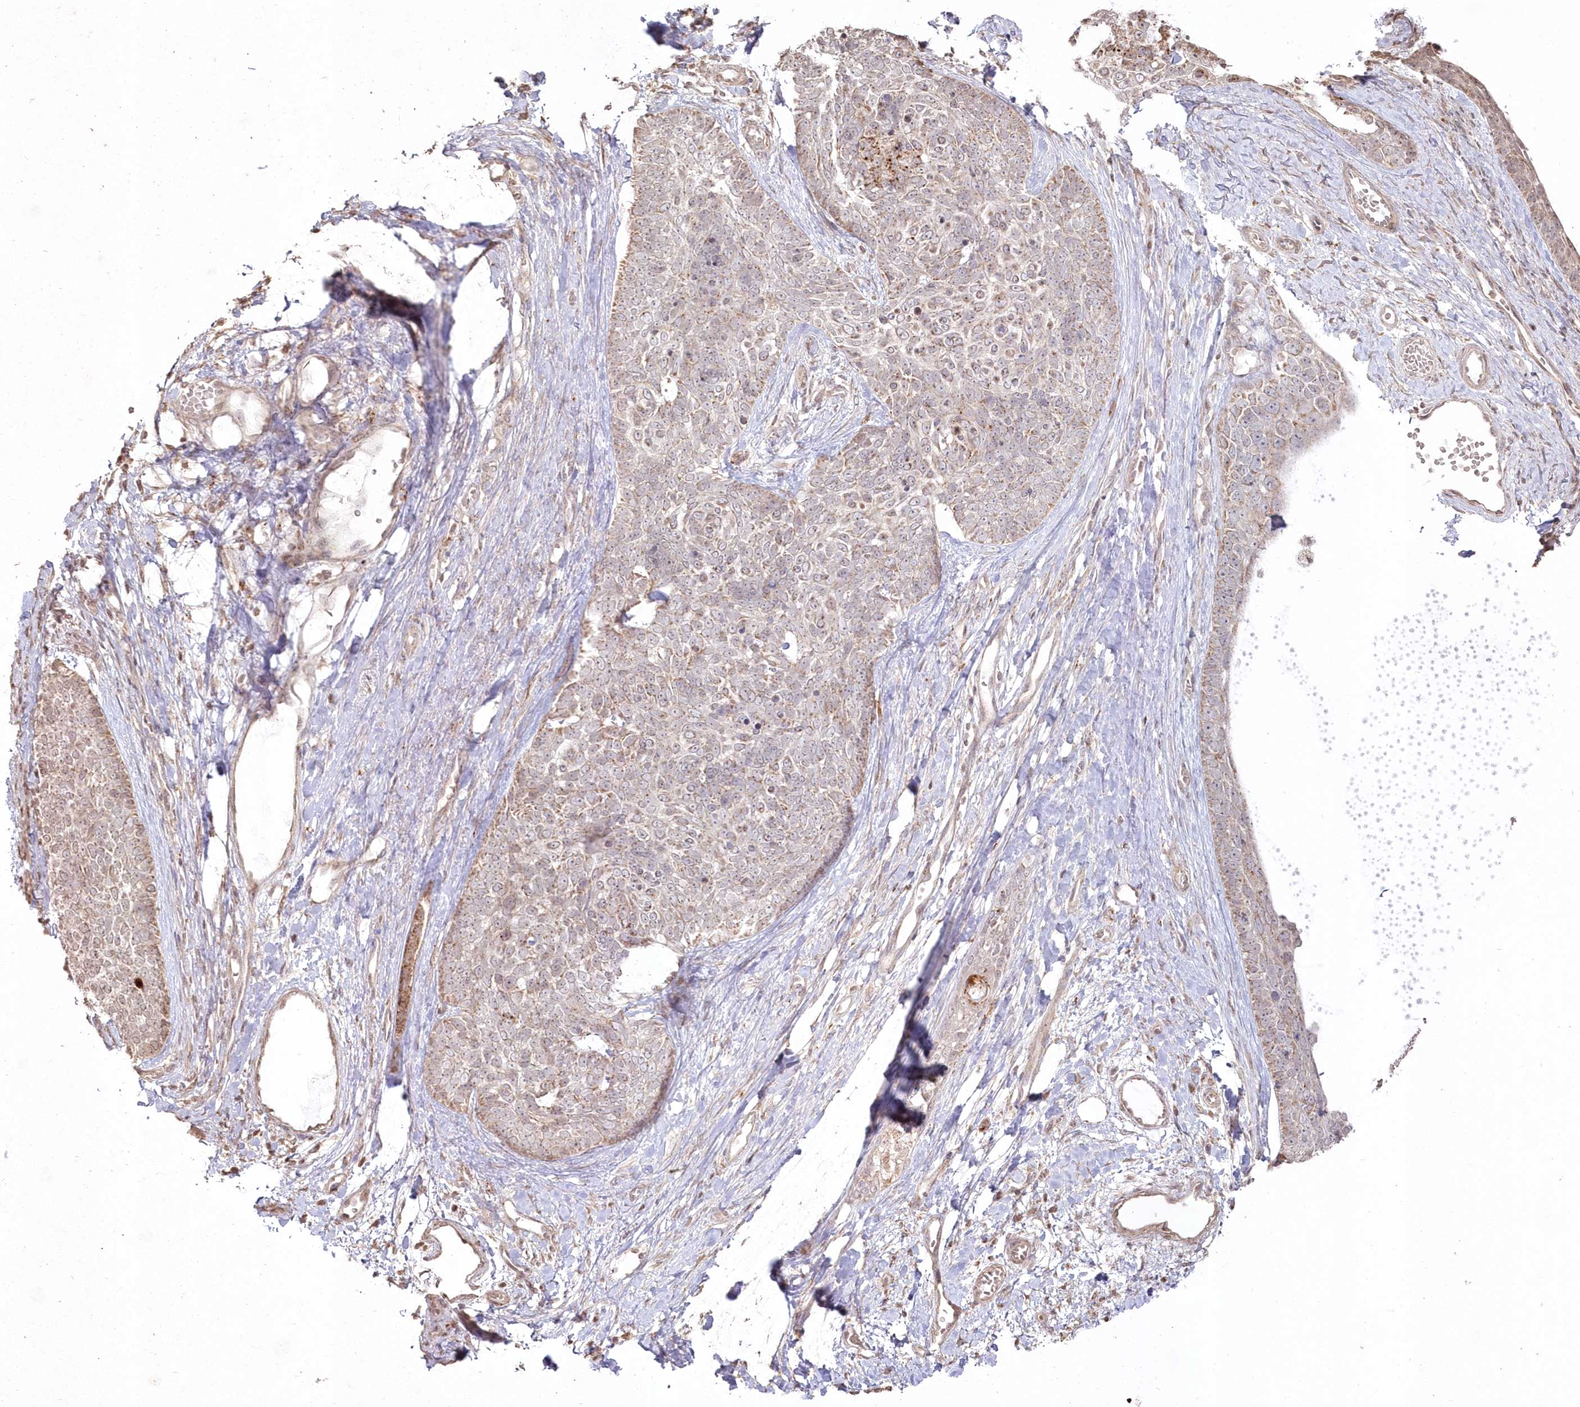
{"staining": {"intensity": "weak", "quantity": "25%-75%", "location": "cytoplasmic/membranous"}, "tissue": "skin cancer", "cell_type": "Tumor cells", "image_type": "cancer", "snomed": [{"axis": "morphology", "description": "Basal cell carcinoma"}, {"axis": "topography", "description": "Skin"}], "caption": "This histopathology image demonstrates skin cancer (basal cell carcinoma) stained with immunohistochemistry (IHC) to label a protein in brown. The cytoplasmic/membranous of tumor cells show weak positivity for the protein. Nuclei are counter-stained blue.", "gene": "ARSB", "patient": {"sex": "female", "age": 81}}